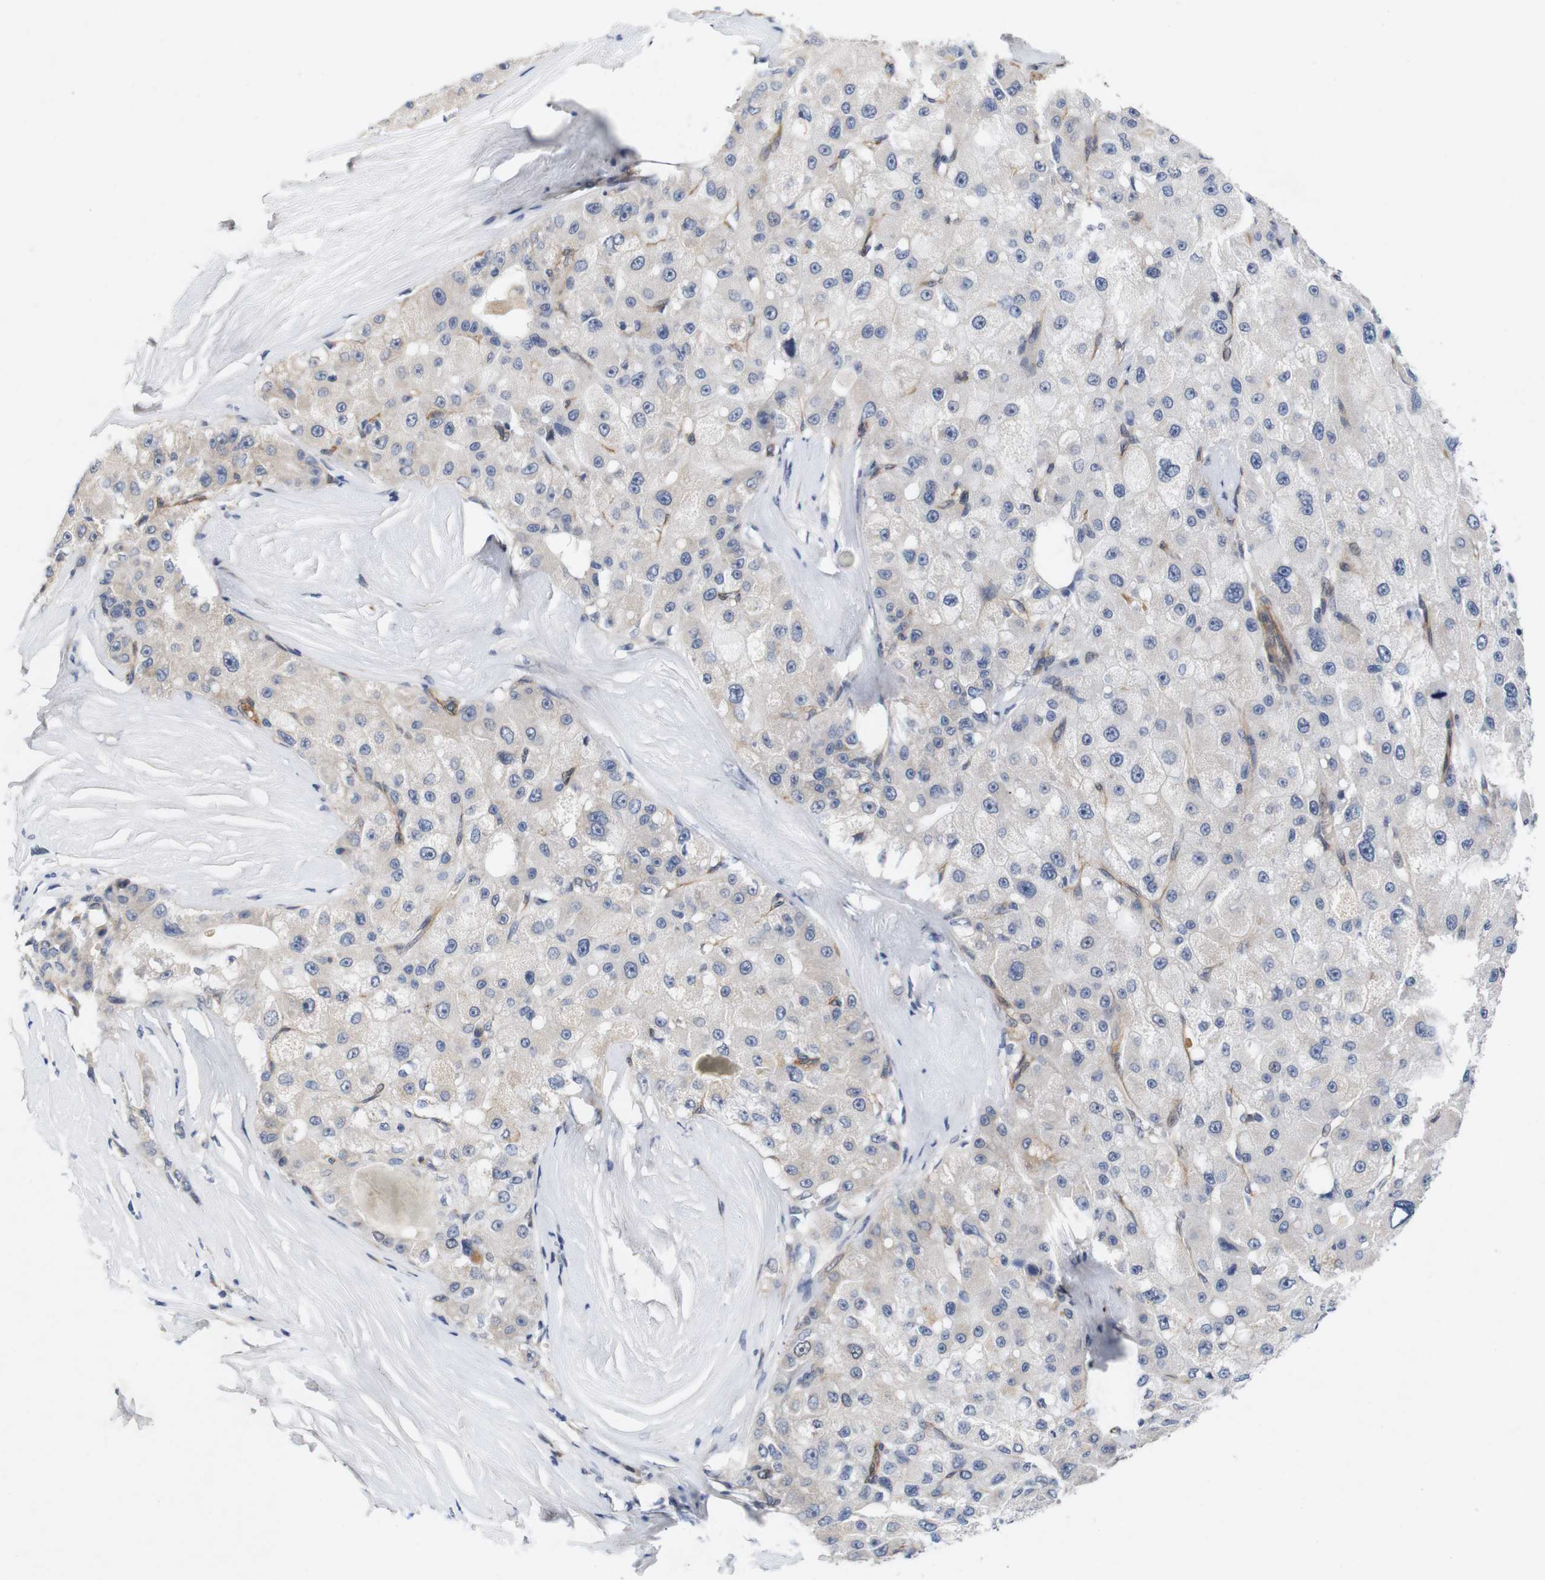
{"staining": {"intensity": "negative", "quantity": "none", "location": "none"}, "tissue": "liver cancer", "cell_type": "Tumor cells", "image_type": "cancer", "snomed": [{"axis": "morphology", "description": "Carcinoma, Hepatocellular, NOS"}, {"axis": "topography", "description": "Liver"}], "caption": "There is no significant expression in tumor cells of liver hepatocellular carcinoma.", "gene": "CYB561", "patient": {"sex": "male", "age": 80}}